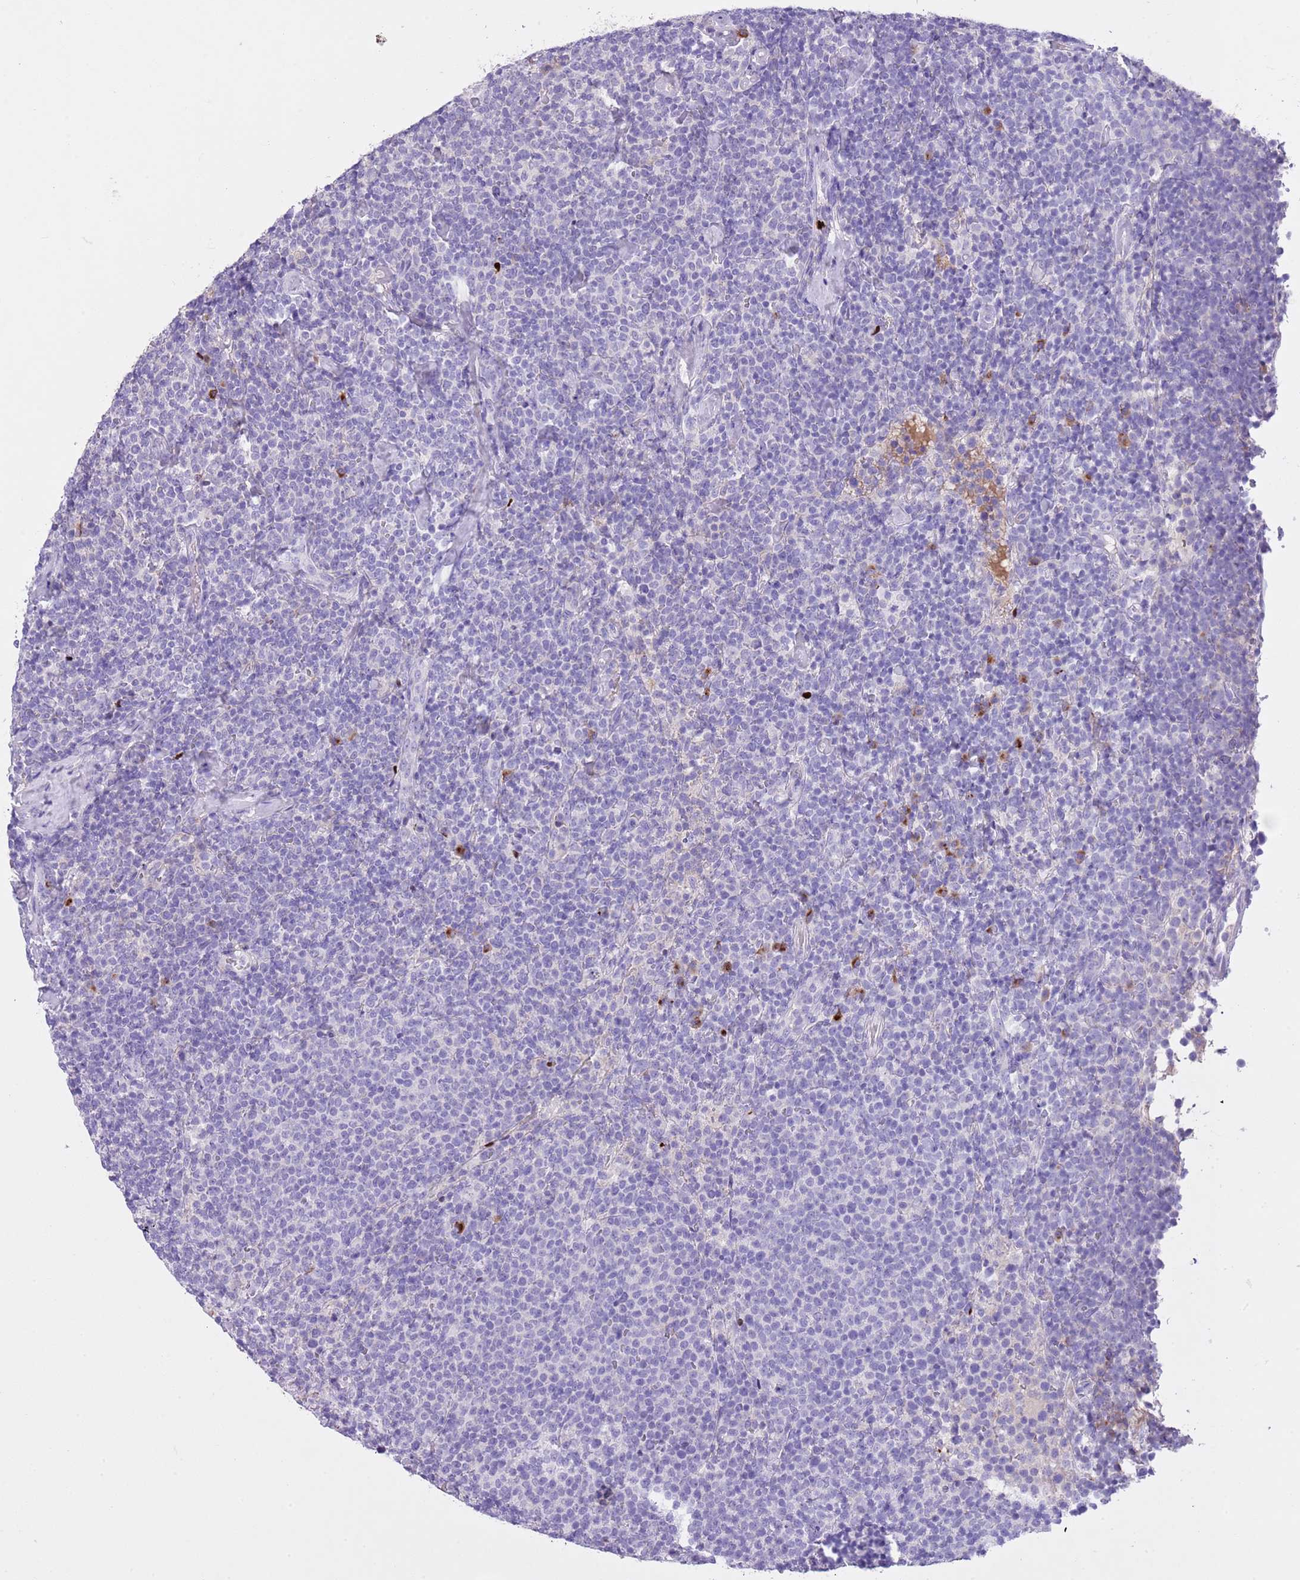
{"staining": {"intensity": "negative", "quantity": "none", "location": "none"}, "tissue": "lymphoma", "cell_type": "Tumor cells", "image_type": "cancer", "snomed": [{"axis": "morphology", "description": "Malignant lymphoma, non-Hodgkin's type, High grade"}, {"axis": "topography", "description": "Lymph node"}], "caption": "IHC image of neoplastic tissue: human high-grade malignant lymphoma, non-Hodgkin's type stained with DAB demonstrates no significant protein staining in tumor cells.", "gene": "CLEC2A", "patient": {"sex": "male", "age": 61}}